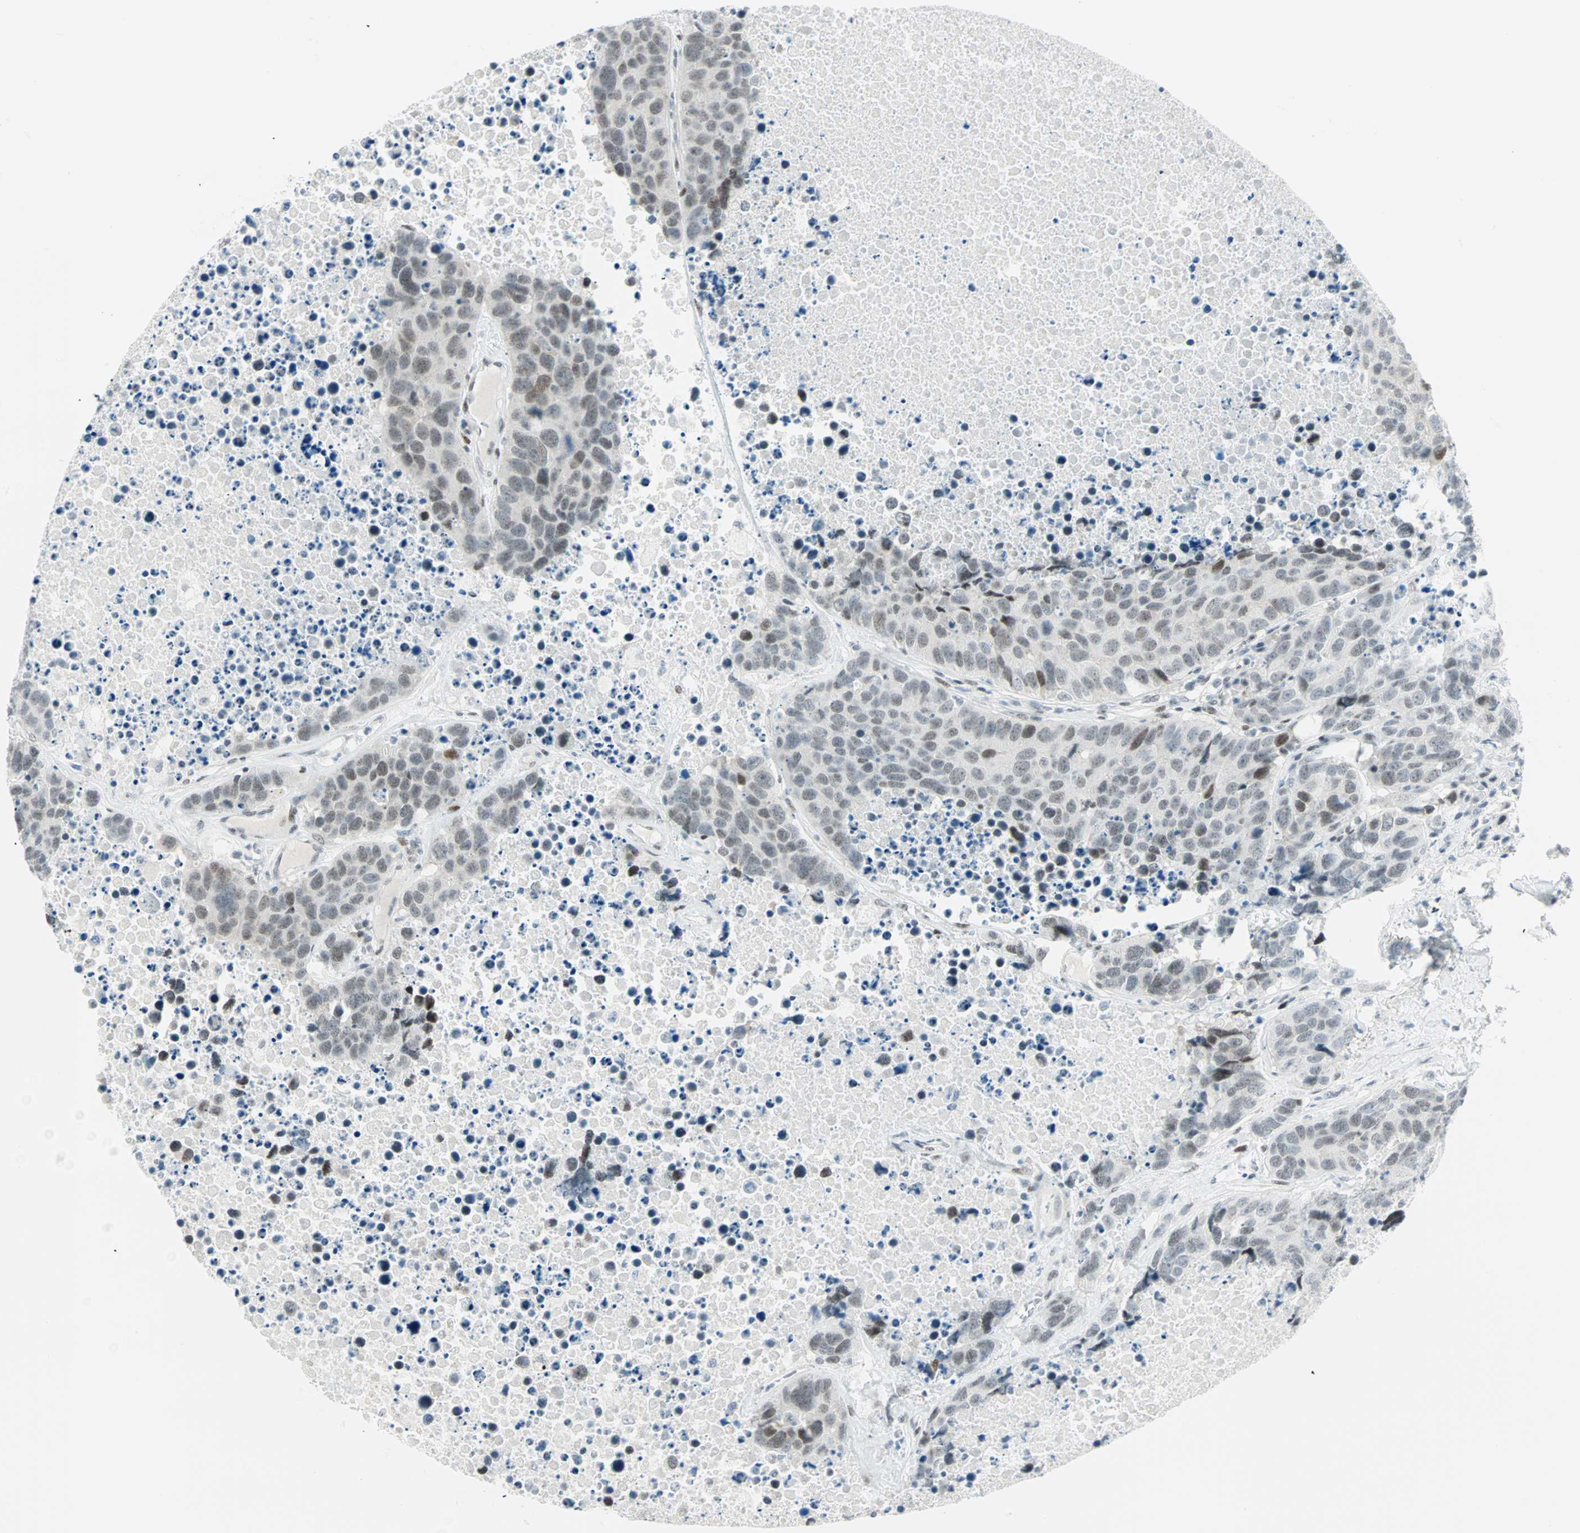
{"staining": {"intensity": "weak", "quantity": "<25%", "location": "nuclear"}, "tissue": "carcinoid", "cell_type": "Tumor cells", "image_type": "cancer", "snomed": [{"axis": "morphology", "description": "Carcinoid, malignant, NOS"}, {"axis": "topography", "description": "Lung"}], "caption": "This is a histopathology image of IHC staining of carcinoid, which shows no expression in tumor cells.", "gene": "PKNOX1", "patient": {"sex": "male", "age": 60}}